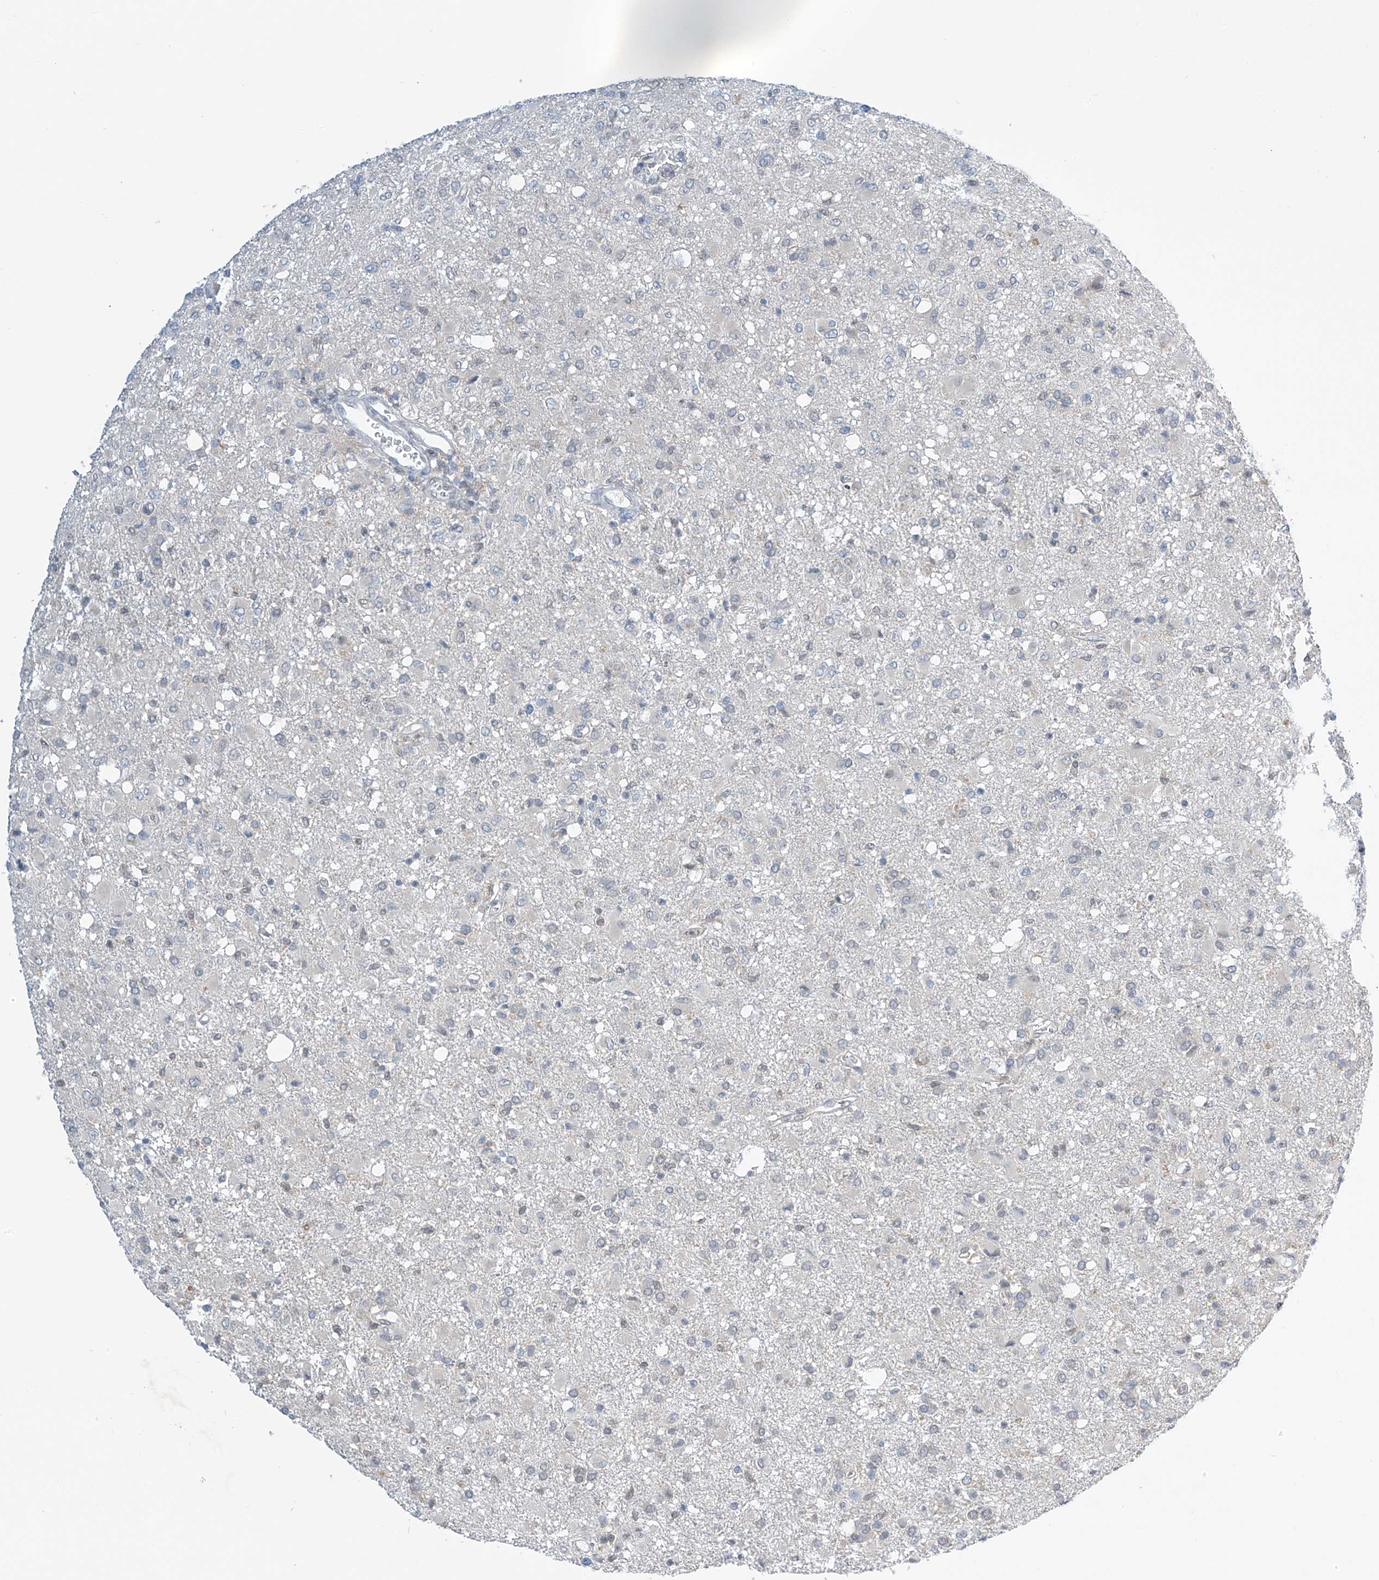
{"staining": {"intensity": "negative", "quantity": "none", "location": "none"}, "tissue": "glioma", "cell_type": "Tumor cells", "image_type": "cancer", "snomed": [{"axis": "morphology", "description": "Glioma, malignant, High grade"}, {"axis": "topography", "description": "Brain"}], "caption": "Malignant glioma (high-grade) was stained to show a protein in brown. There is no significant staining in tumor cells. (DAB (3,3'-diaminobenzidine) immunohistochemistry (IHC) visualized using brightfield microscopy, high magnification).", "gene": "APLF", "patient": {"sex": "female", "age": 57}}